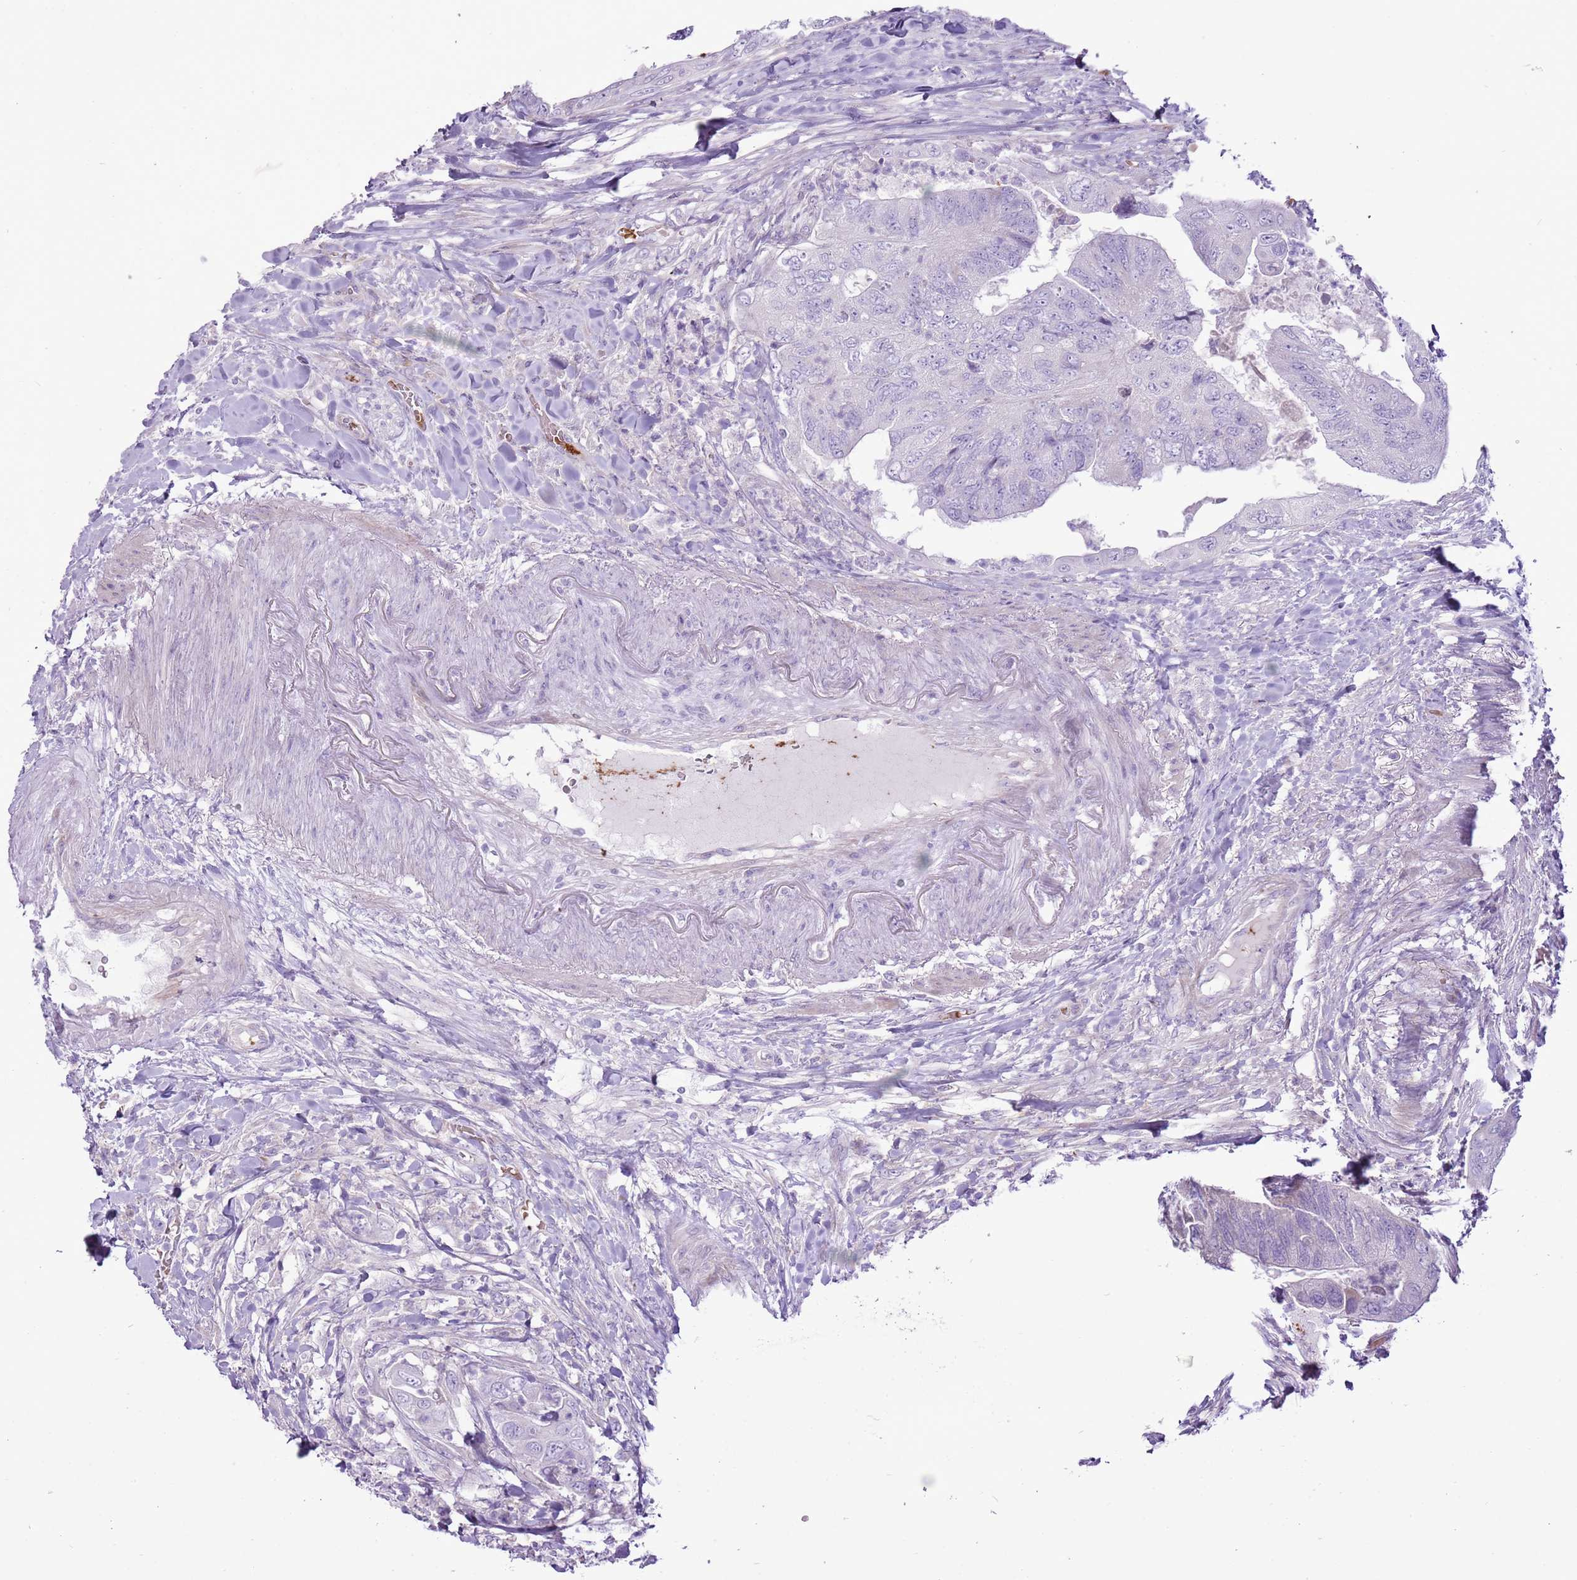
{"staining": {"intensity": "negative", "quantity": "none", "location": "none"}, "tissue": "colorectal cancer", "cell_type": "Tumor cells", "image_type": "cancer", "snomed": [{"axis": "morphology", "description": "Adenocarcinoma, NOS"}, {"axis": "topography", "description": "Rectum"}], "caption": "Protein analysis of colorectal cancer exhibits no significant expression in tumor cells.", "gene": "CHAC2", "patient": {"sex": "male", "age": 63}}